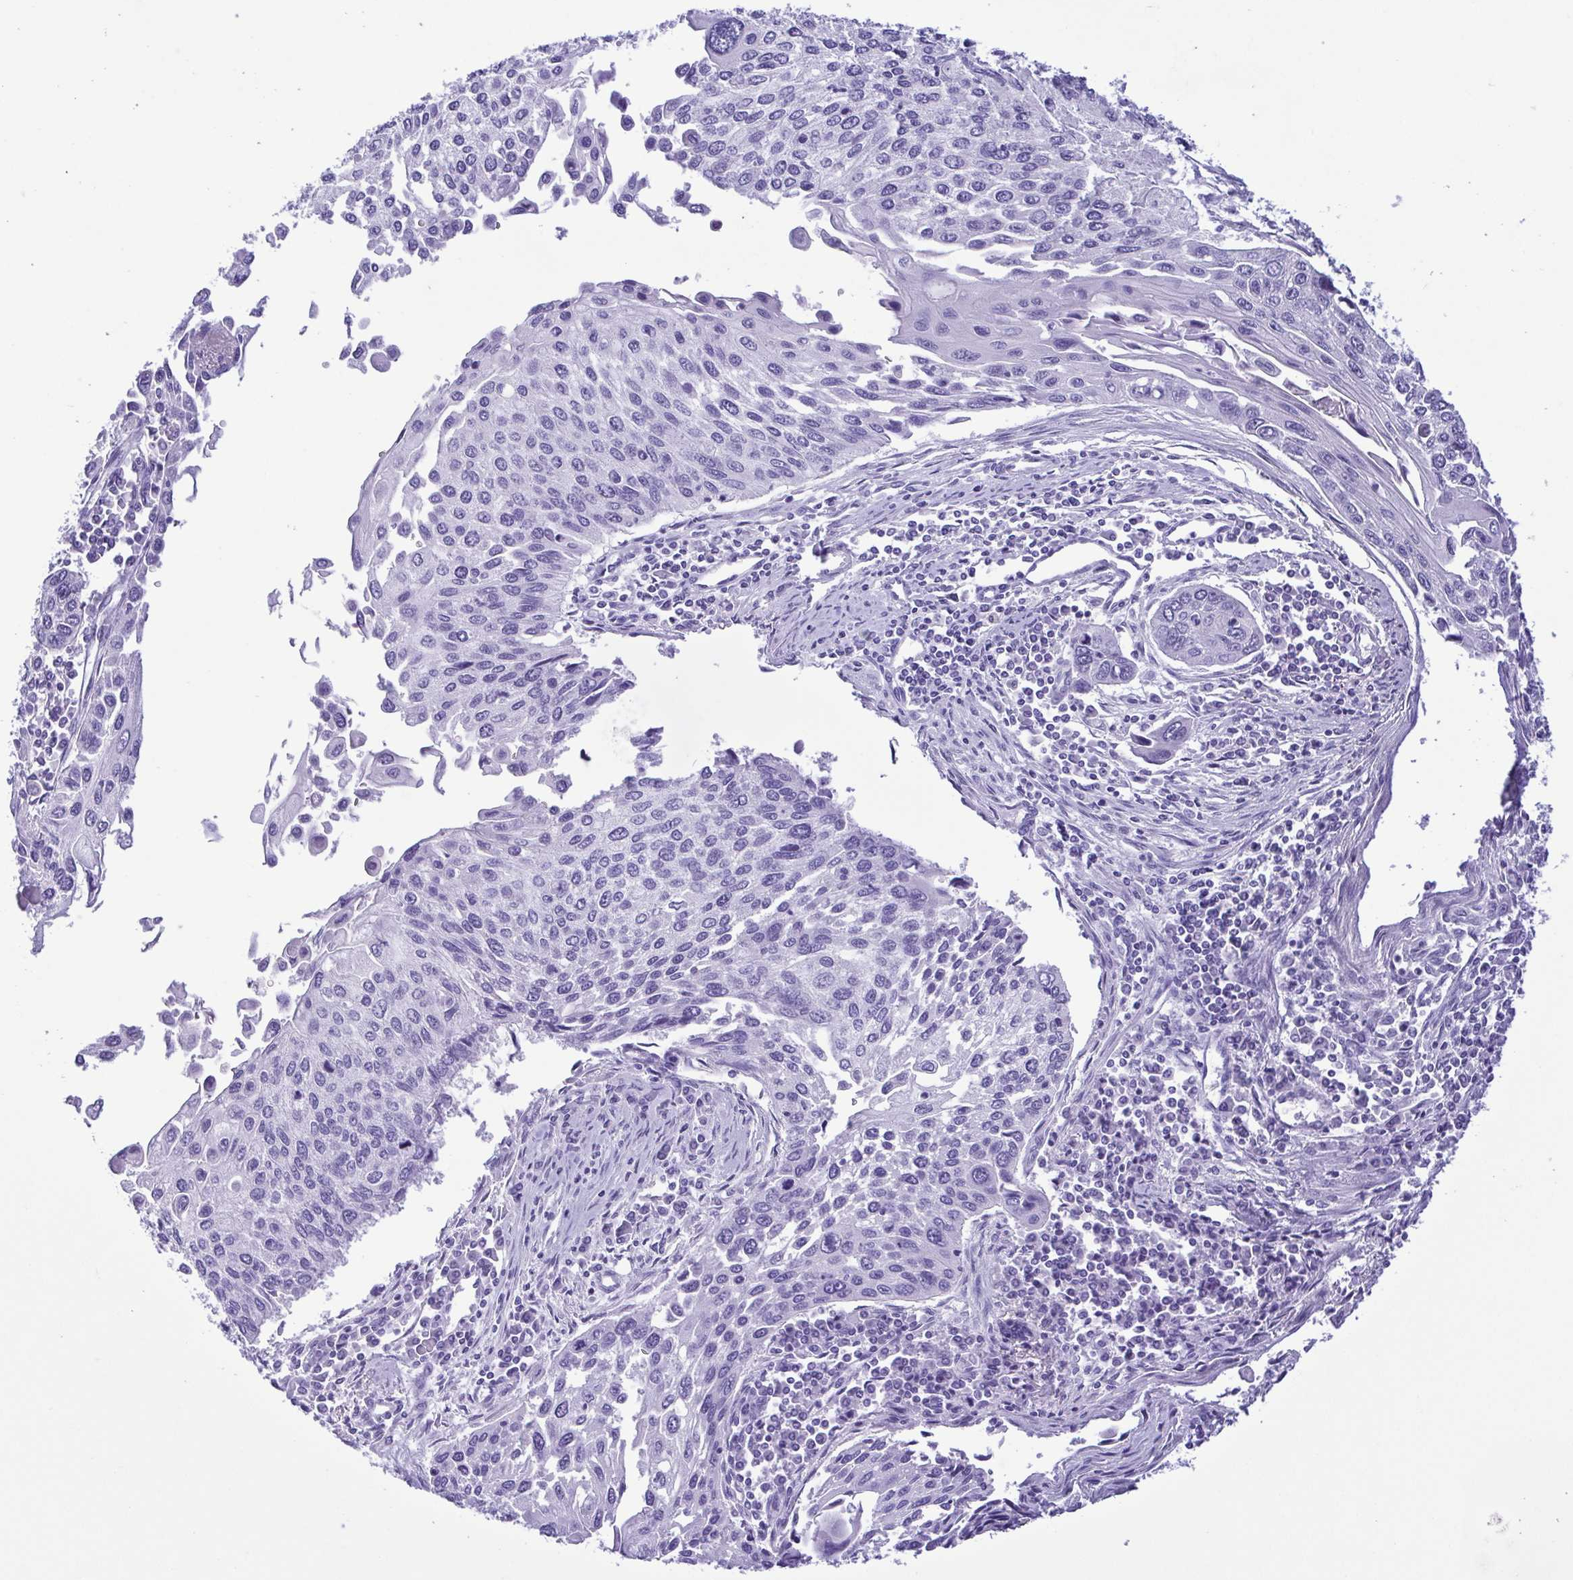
{"staining": {"intensity": "negative", "quantity": "none", "location": "none"}, "tissue": "lung cancer", "cell_type": "Tumor cells", "image_type": "cancer", "snomed": [{"axis": "morphology", "description": "Squamous cell carcinoma, NOS"}, {"axis": "morphology", "description": "Squamous cell carcinoma, metastatic, NOS"}, {"axis": "topography", "description": "Lung"}], "caption": "There is no significant positivity in tumor cells of lung squamous cell carcinoma.", "gene": "OVGP1", "patient": {"sex": "male", "age": 63}}